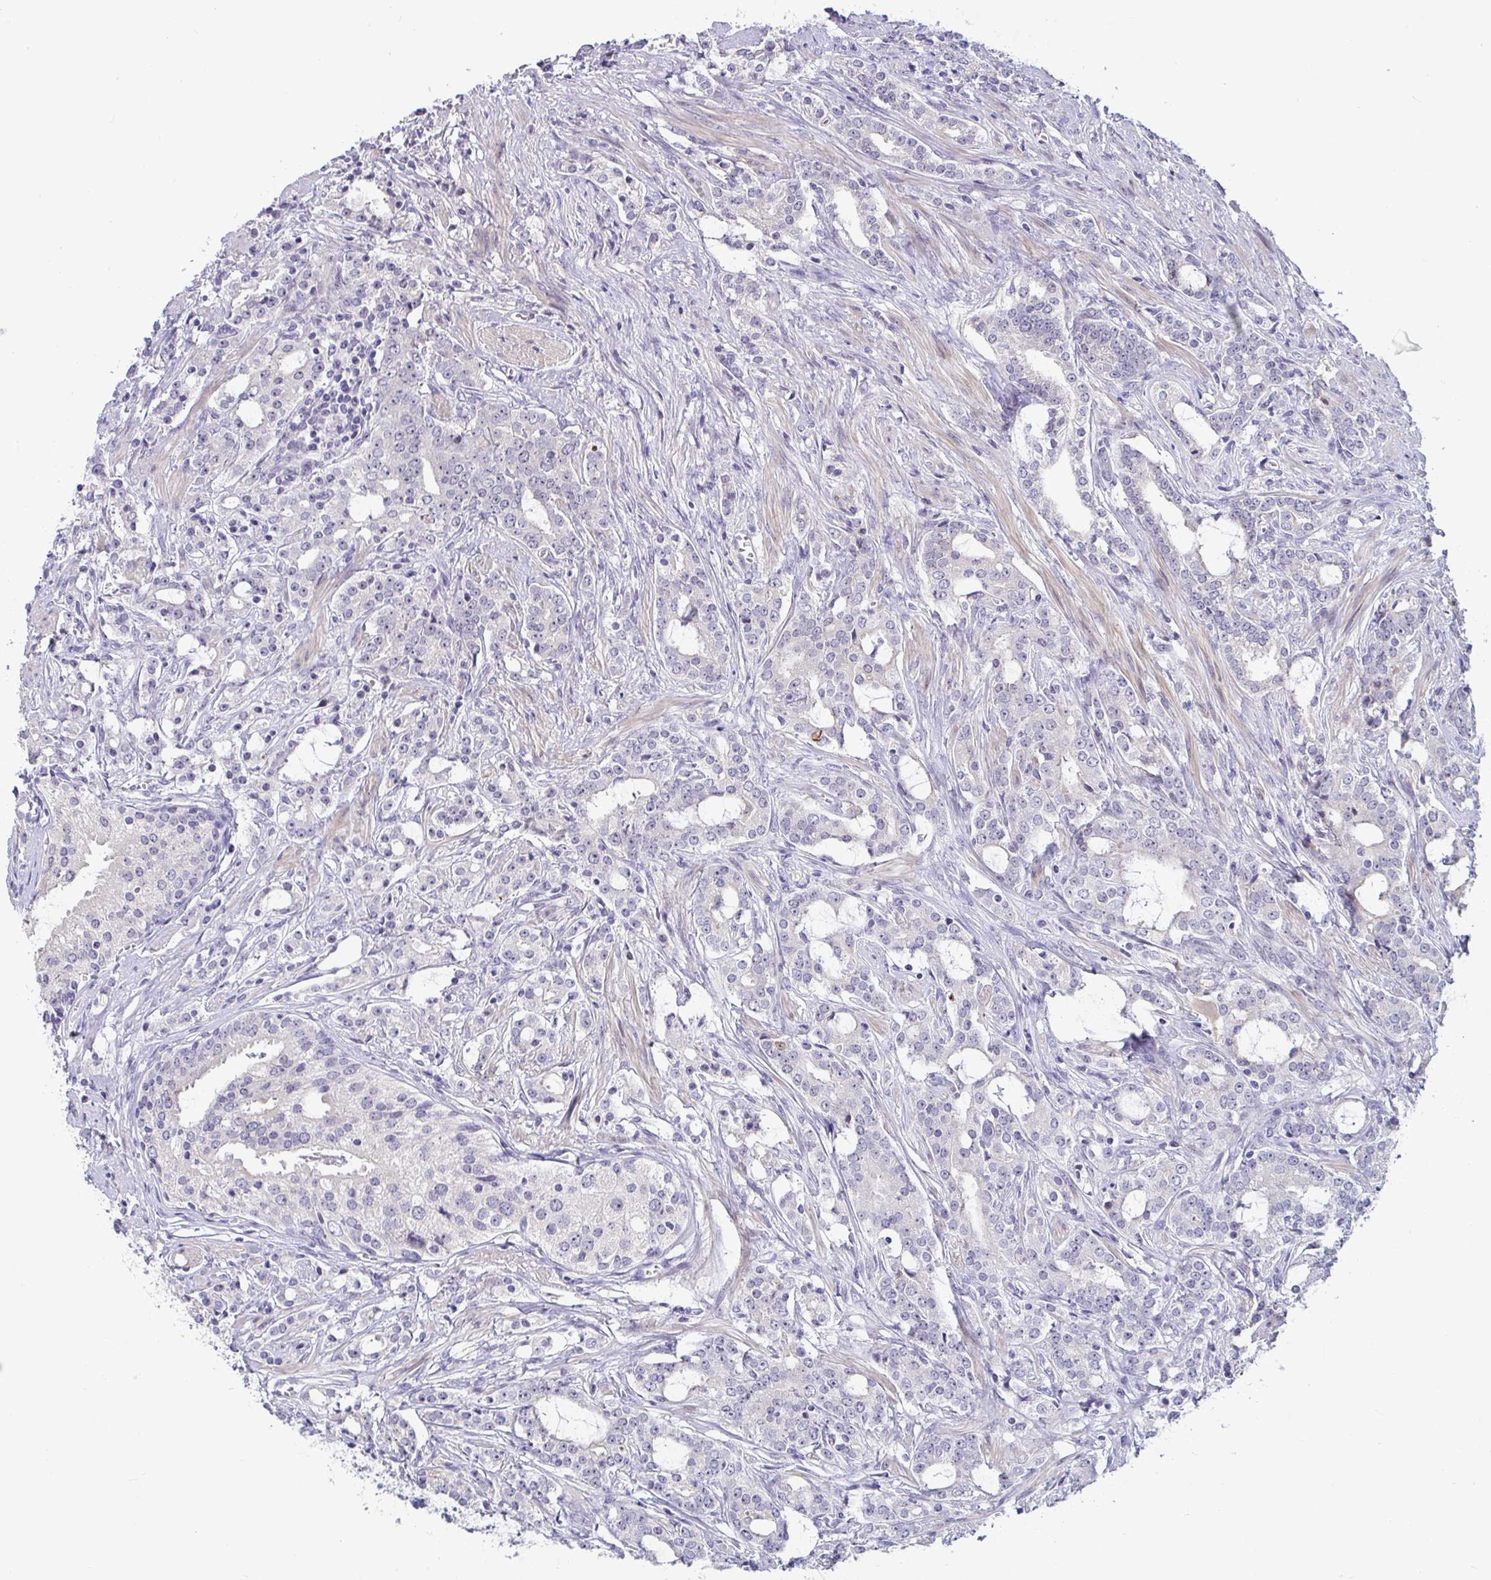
{"staining": {"intensity": "negative", "quantity": "none", "location": "none"}, "tissue": "prostate cancer", "cell_type": "Tumor cells", "image_type": "cancer", "snomed": [{"axis": "morphology", "description": "Adenocarcinoma, Medium grade"}, {"axis": "topography", "description": "Prostate"}], "caption": "Immunohistochemistry (IHC) of human prostate cancer demonstrates no staining in tumor cells. (DAB (3,3'-diaminobenzidine) immunohistochemistry, high magnification).", "gene": "GSTM1", "patient": {"sex": "male", "age": 57}}